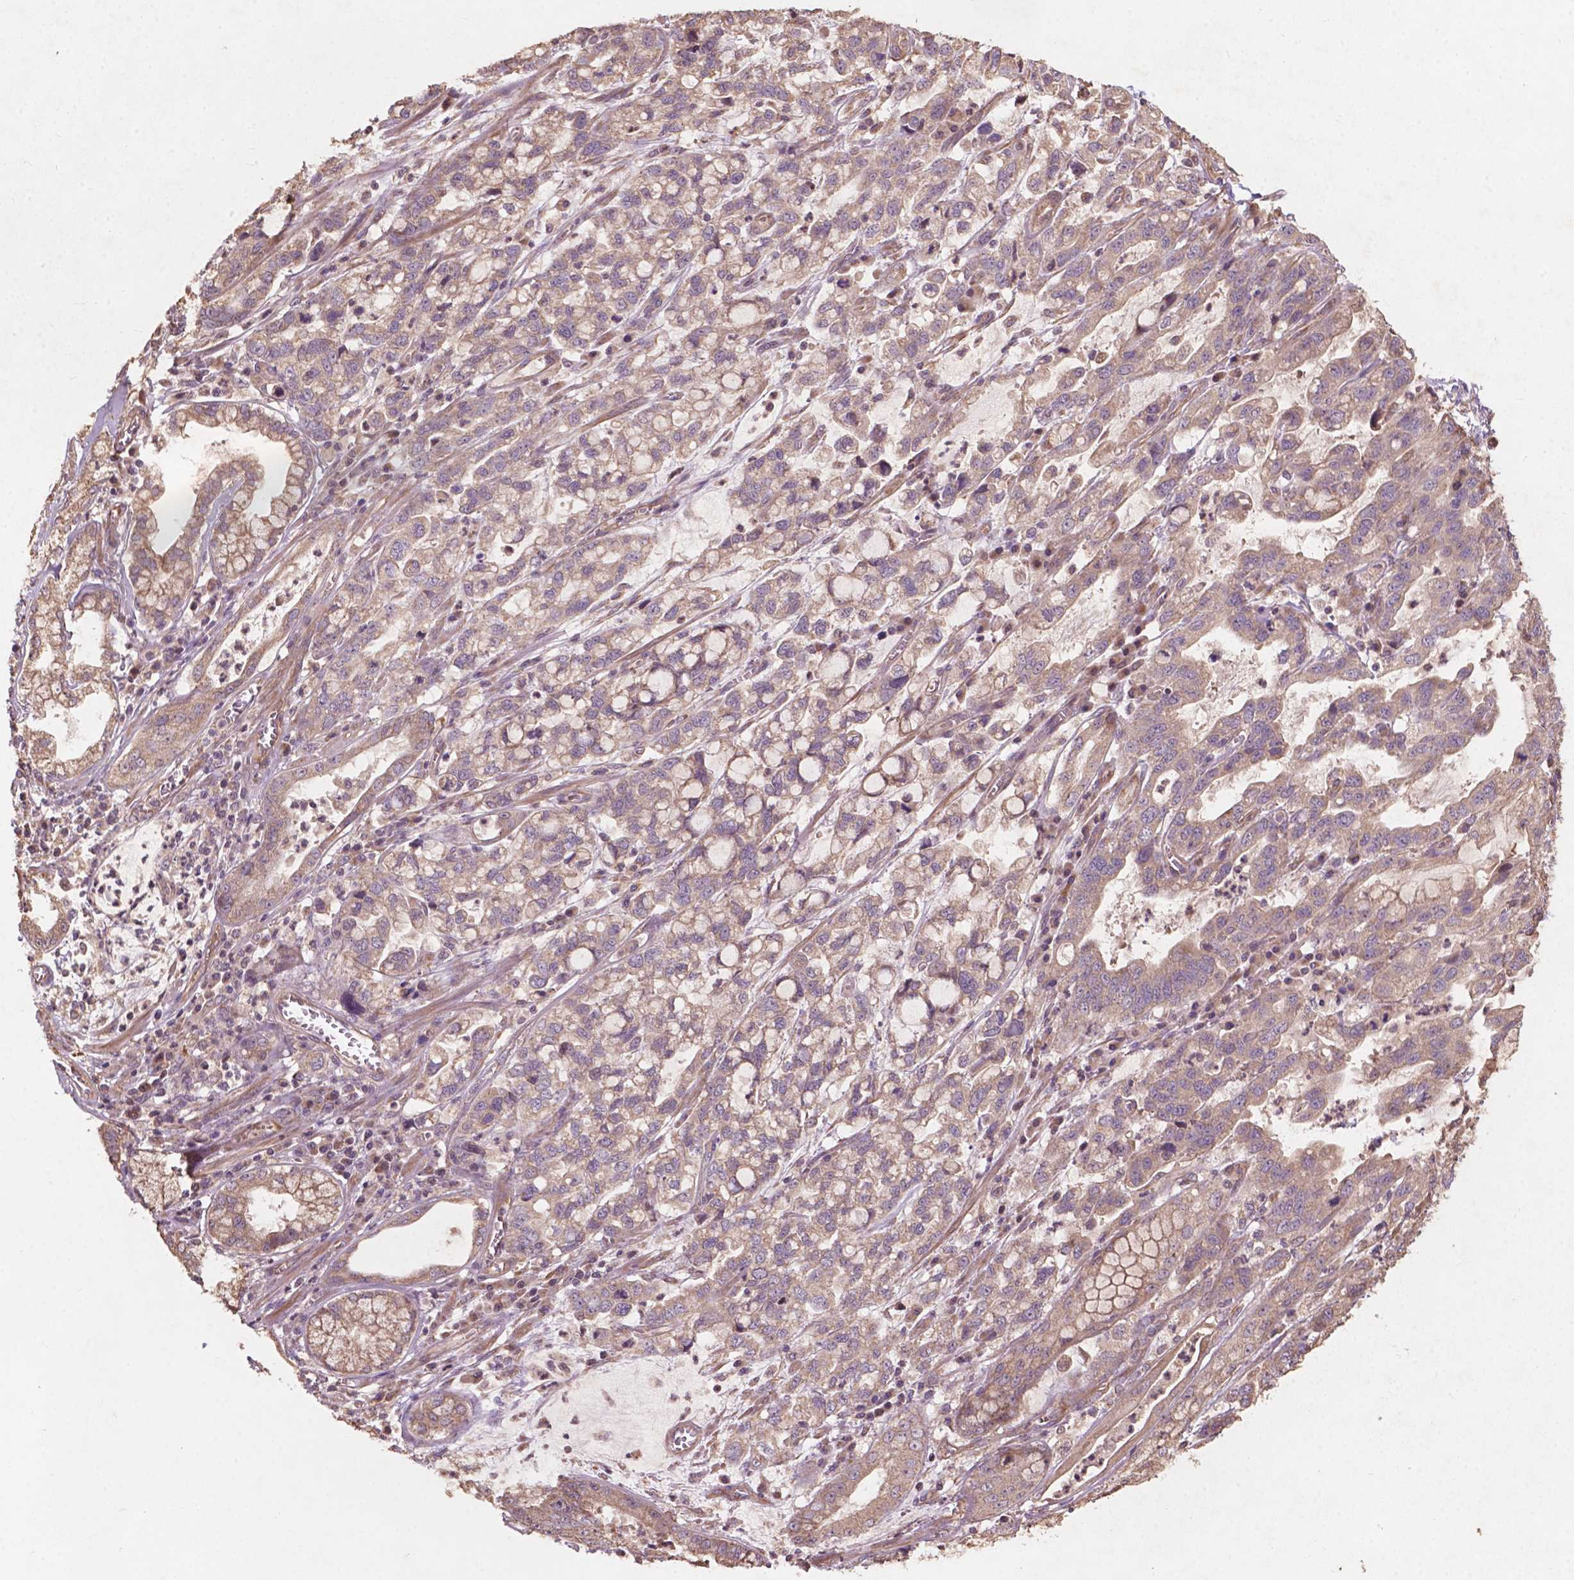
{"staining": {"intensity": "weak", "quantity": "25%-75%", "location": "cytoplasmic/membranous"}, "tissue": "stomach cancer", "cell_type": "Tumor cells", "image_type": "cancer", "snomed": [{"axis": "morphology", "description": "Adenocarcinoma, NOS"}, {"axis": "topography", "description": "Stomach, lower"}], "caption": "The histopathology image exhibits a brown stain indicating the presence of a protein in the cytoplasmic/membranous of tumor cells in adenocarcinoma (stomach). The staining was performed using DAB to visualize the protein expression in brown, while the nuclei were stained in blue with hematoxylin (Magnification: 20x).", "gene": "CDC42BPA", "patient": {"sex": "female", "age": 76}}